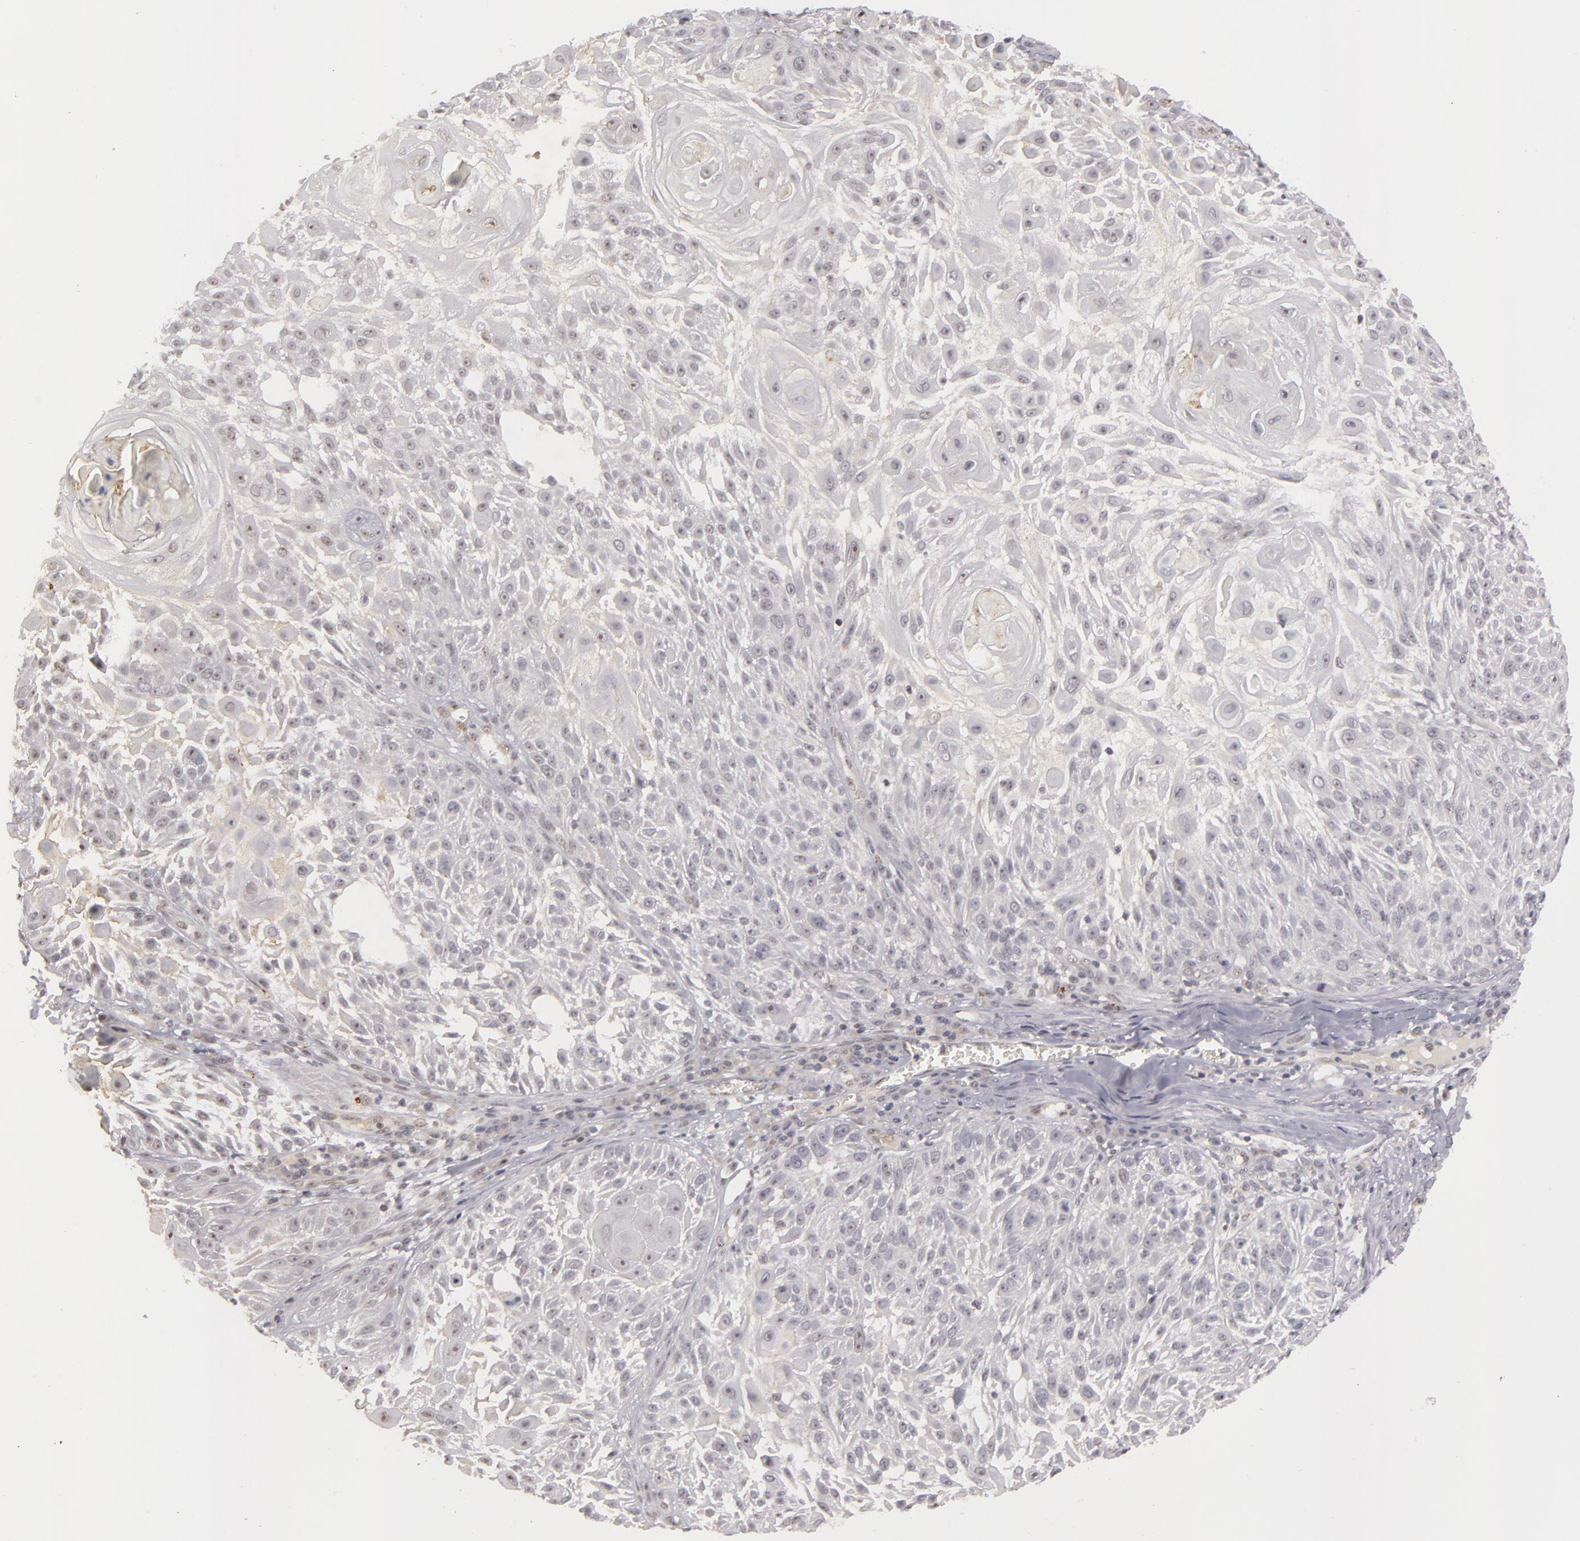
{"staining": {"intensity": "negative", "quantity": "none", "location": "none"}, "tissue": "skin cancer", "cell_type": "Tumor cells", "image_type": "cancer", "snomed": [{"axis": "morphology", "description": "Squamous cell carcinoma, NOS"}, {"axis": "topography", "description": "Skin"}], "caption": "This micrograph is of skin squamous cell carcinoma stained with immunohistochemistry to label a protein in brown with the nuclei are counter-stained blue. There is no staining in tumor cells.", "gene": "RRP7A", "patient": {"sex": "female", "age": 89}}